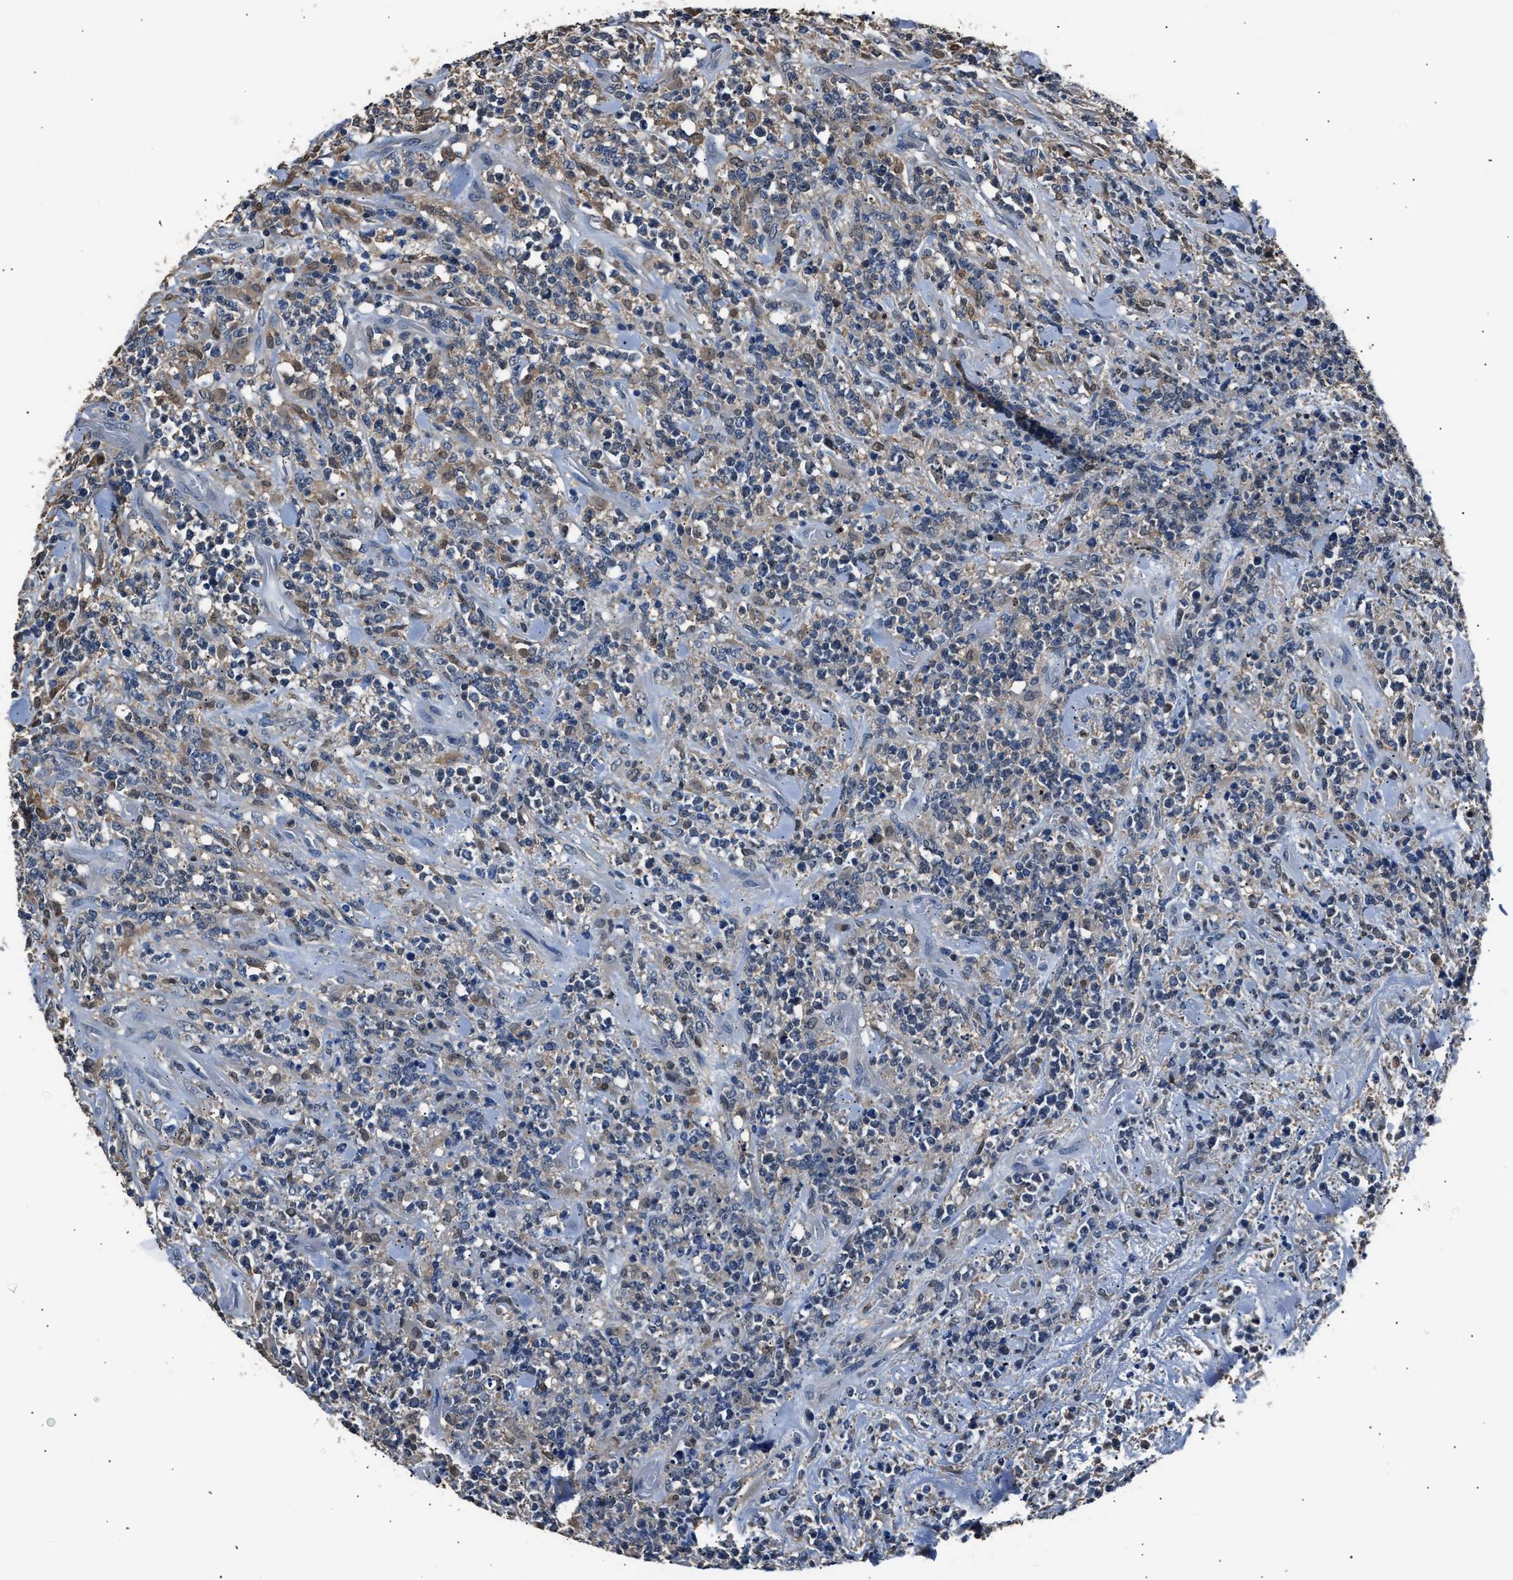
{"staining": {"intensity": "weak", "quantity": "<25%", "location": "cytoplasmic/membranous"}, "tissue": "lymphoma", "cell_type": "Tumor cells", "image_type": "cancer", "snomed": [{"axis": "morphology", "description": "Malignant lymphoma, non-Hodgkin's type, High grade"}, {"axis": "topography", "description": "Soft tissue"}], "caption": "The photomicrograph exhibits no staining of tumor cells in malignant lymphoma, non-Hodgkin's type (high-grade).", "gene": "GSTP1", "patient": {"sex": "male", "age": 18}}